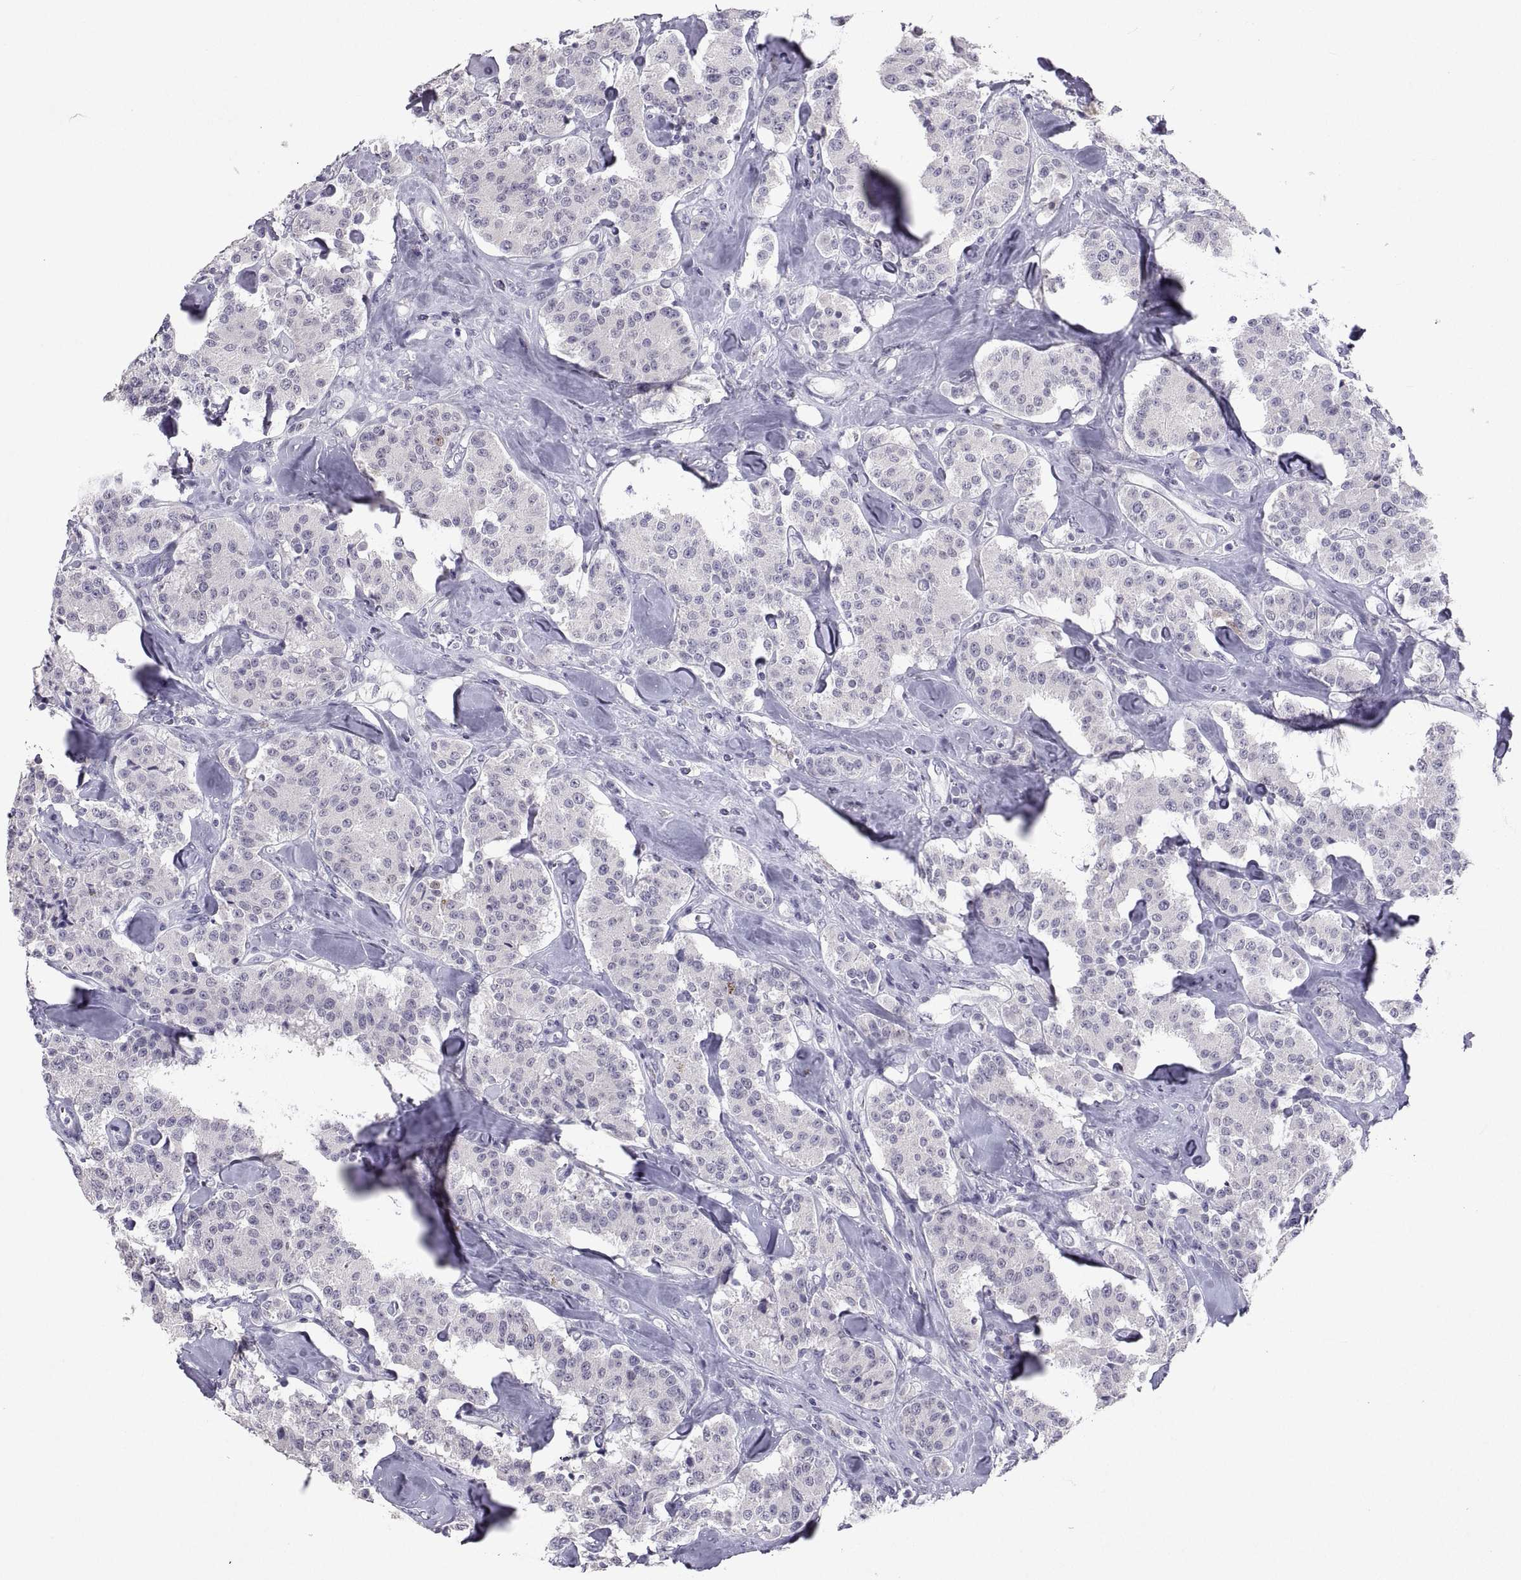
{"staining": {"intensity": "moderate", "quantity": "<25%", "location": "nuclear"}, "tissue": "carcinoid", "cell_type": "Tumor cells", "image_type": "cancer", "snomed": [{"axis": "morphology", "description": "Carcinoid, malignant, NOS"}, {"axis": "topography", "description": "Pancreas"}], "caption": "The histopathology image displays a brown stain indicating the presence of a protein in the nuclear of tumor cells in malignant carcinoid.", "gene": "SOX21", "patient": {"sex": "male", "age": 41}}